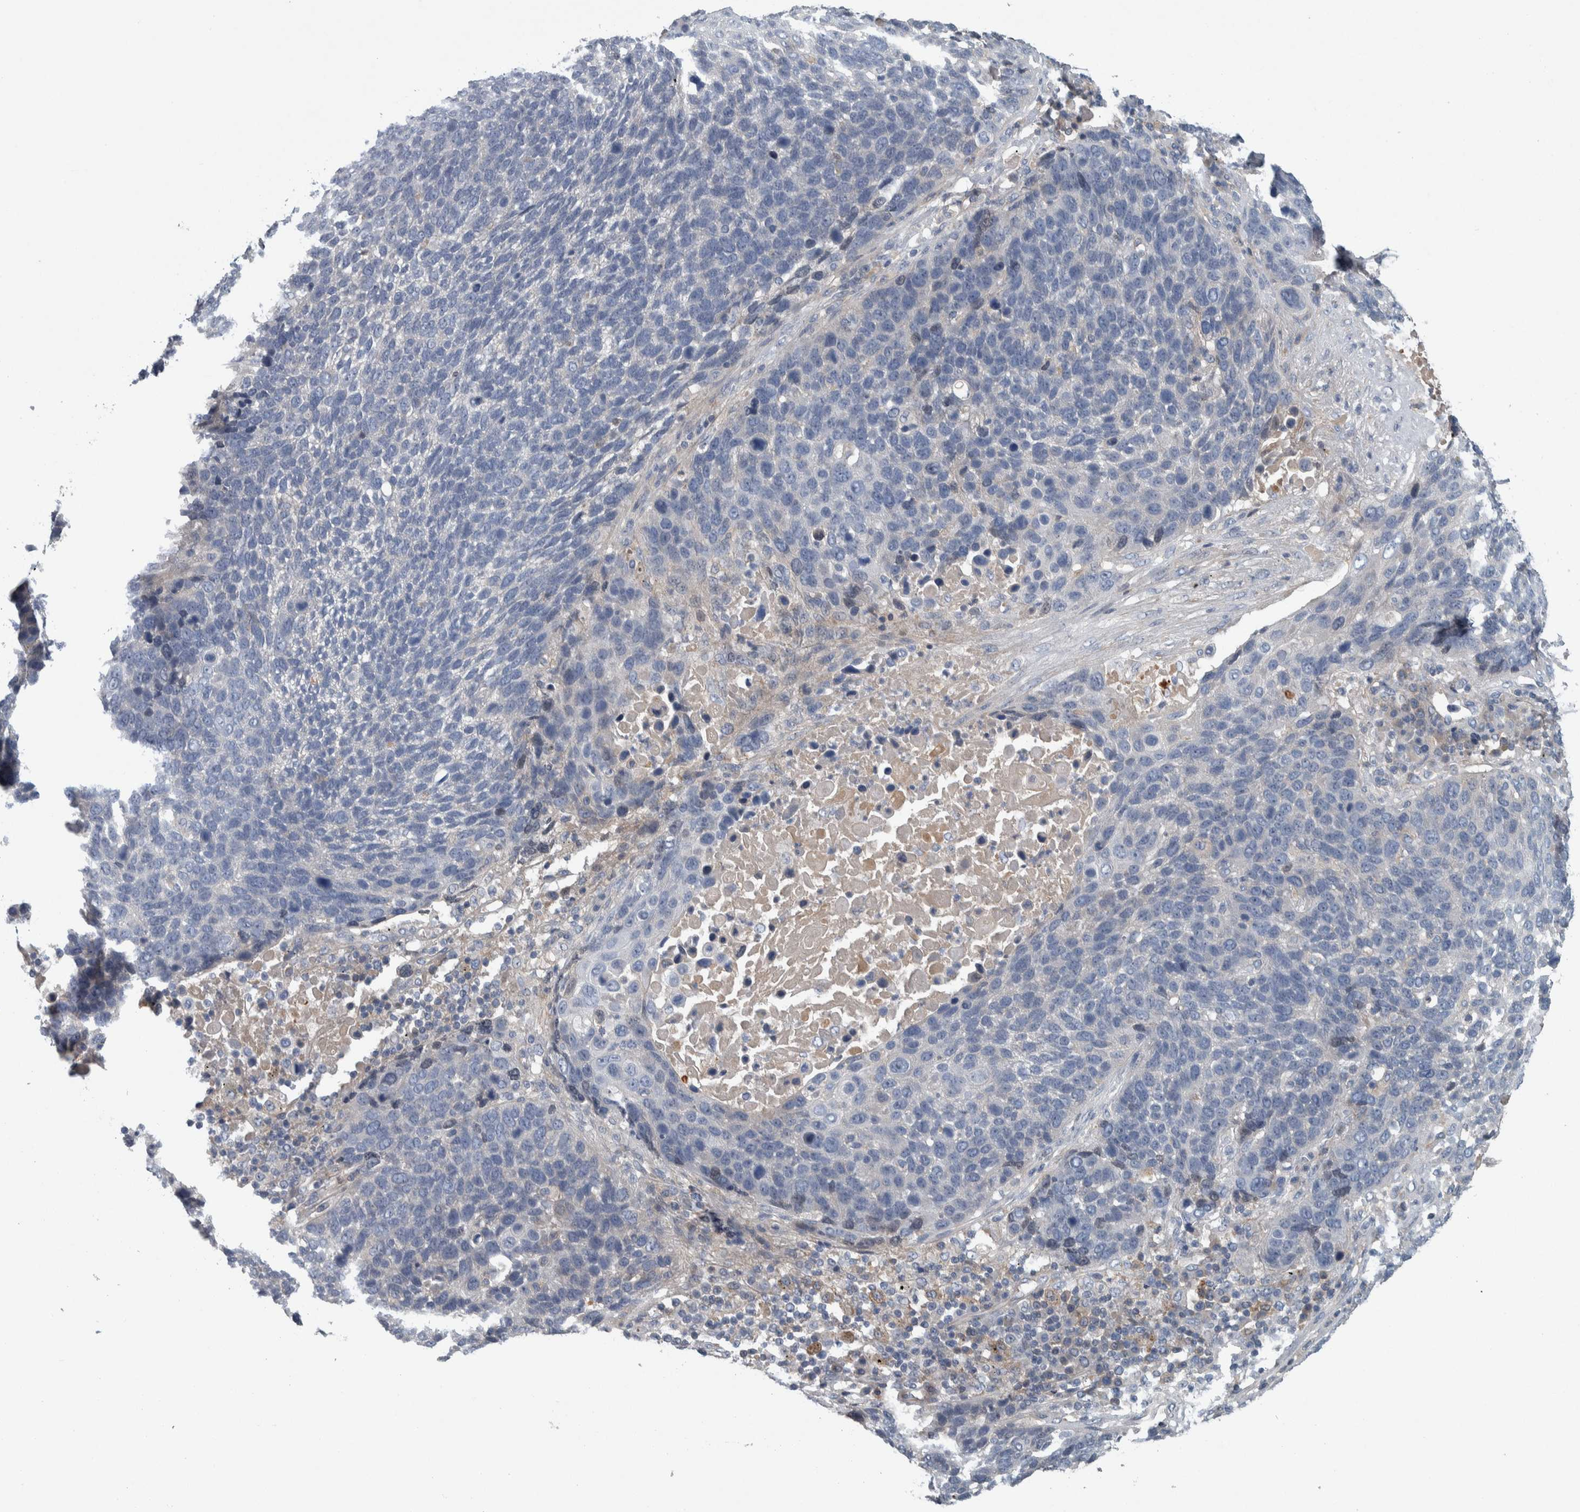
{"staining": {"intensity": "negative", "quantity": "none", "location": "none"}, "tissue": "lung cancer", "cell_type": "Tumor cells", "image_type": "cancer", "snomed": [{"axis": "morphology", "description": "Squamous cell carcinoma, NOS"}, {"axis": "topography", "description": "Lung"}], "caption": "An image of lung cancer (squamous cell carcinoma) stained for a protein shows no brown staining in tumor cells.", "gene": "SERPINC1", "patient": {"sex": "male", "age": 66}}